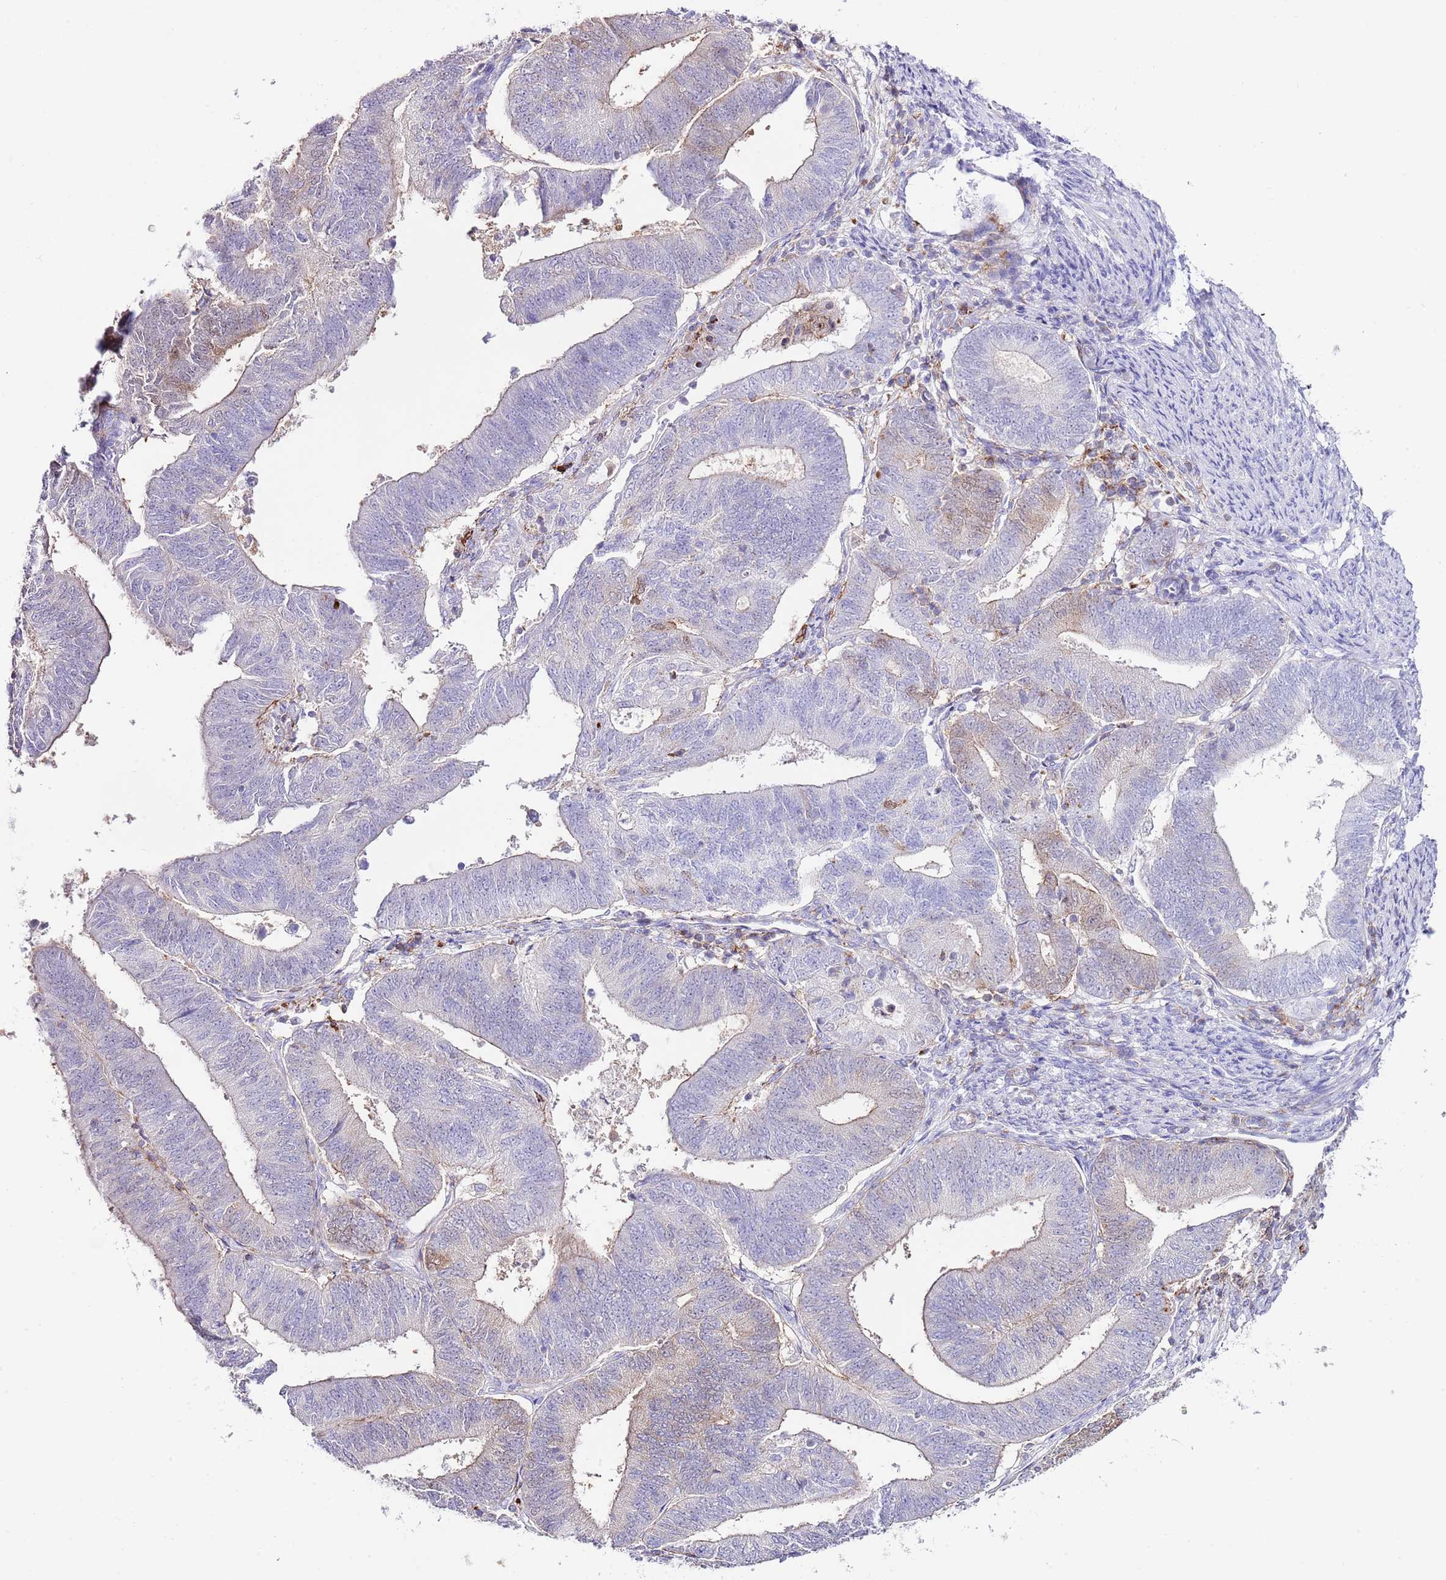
{"staining": {"intensity": "negative", "quantity": "none", "location": "none"}, "tissue": "endometrial cancer", "cell_type": "Tumor cells", "image_type": "cancer", "snomed": [{"axis": "morphology", "description": "Adenocarcinoma, NOS"}, {"axis": "topography", "description": "Endometrium"}], "caption": "A photomicrograph of adenocarcinoma (endometrial) stained for a protein reveals no brown staining in tumor cells. Brightfield microscopy of immunohistochemistry stained with DAB (brown) and hematoxylin (blue), captured at high magnification.", "gene": "ALDH3A1", "patient": {"sex": "female", "age": 70}}